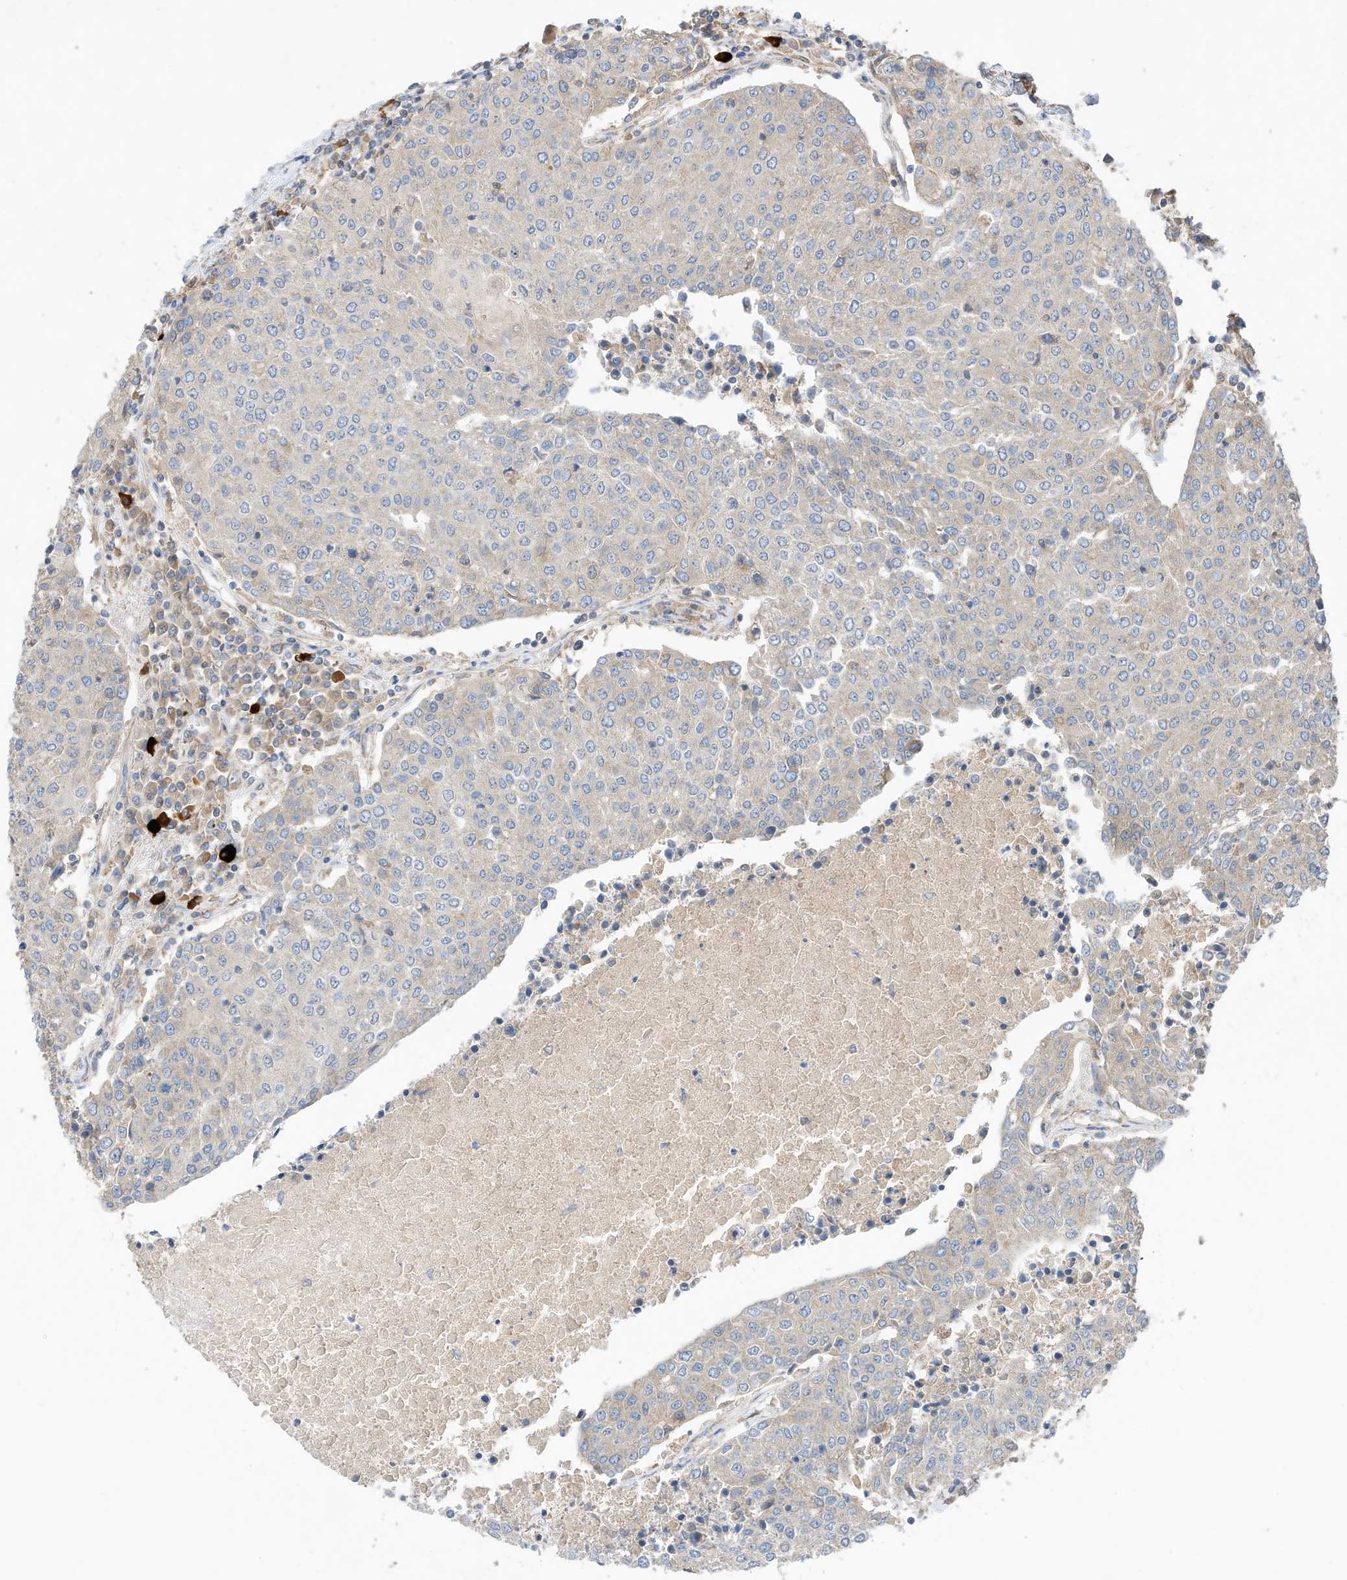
{"staining": {"intensity": "weak", "quantity": "25%-75%", "location": "cytoplasmic/membranous"}, "tissue": "urothelial cancer", "cell_type": "Tumor cells", "image_type": "cancer", "snomed": [{"axis": "morphology", "description": "Urothelial carcinoma, High grade"}, {"axis": "topography", "description": "Urinary bladder"}], "caption": "Urothelial cancer stained with immunohistochemistry demonstrates weak cytoplasmic/membranous staining in approximately 25%-75% of tumor cells.", "gene": "CPAMD8", "patient": {"sex": "female", "age": 85}}